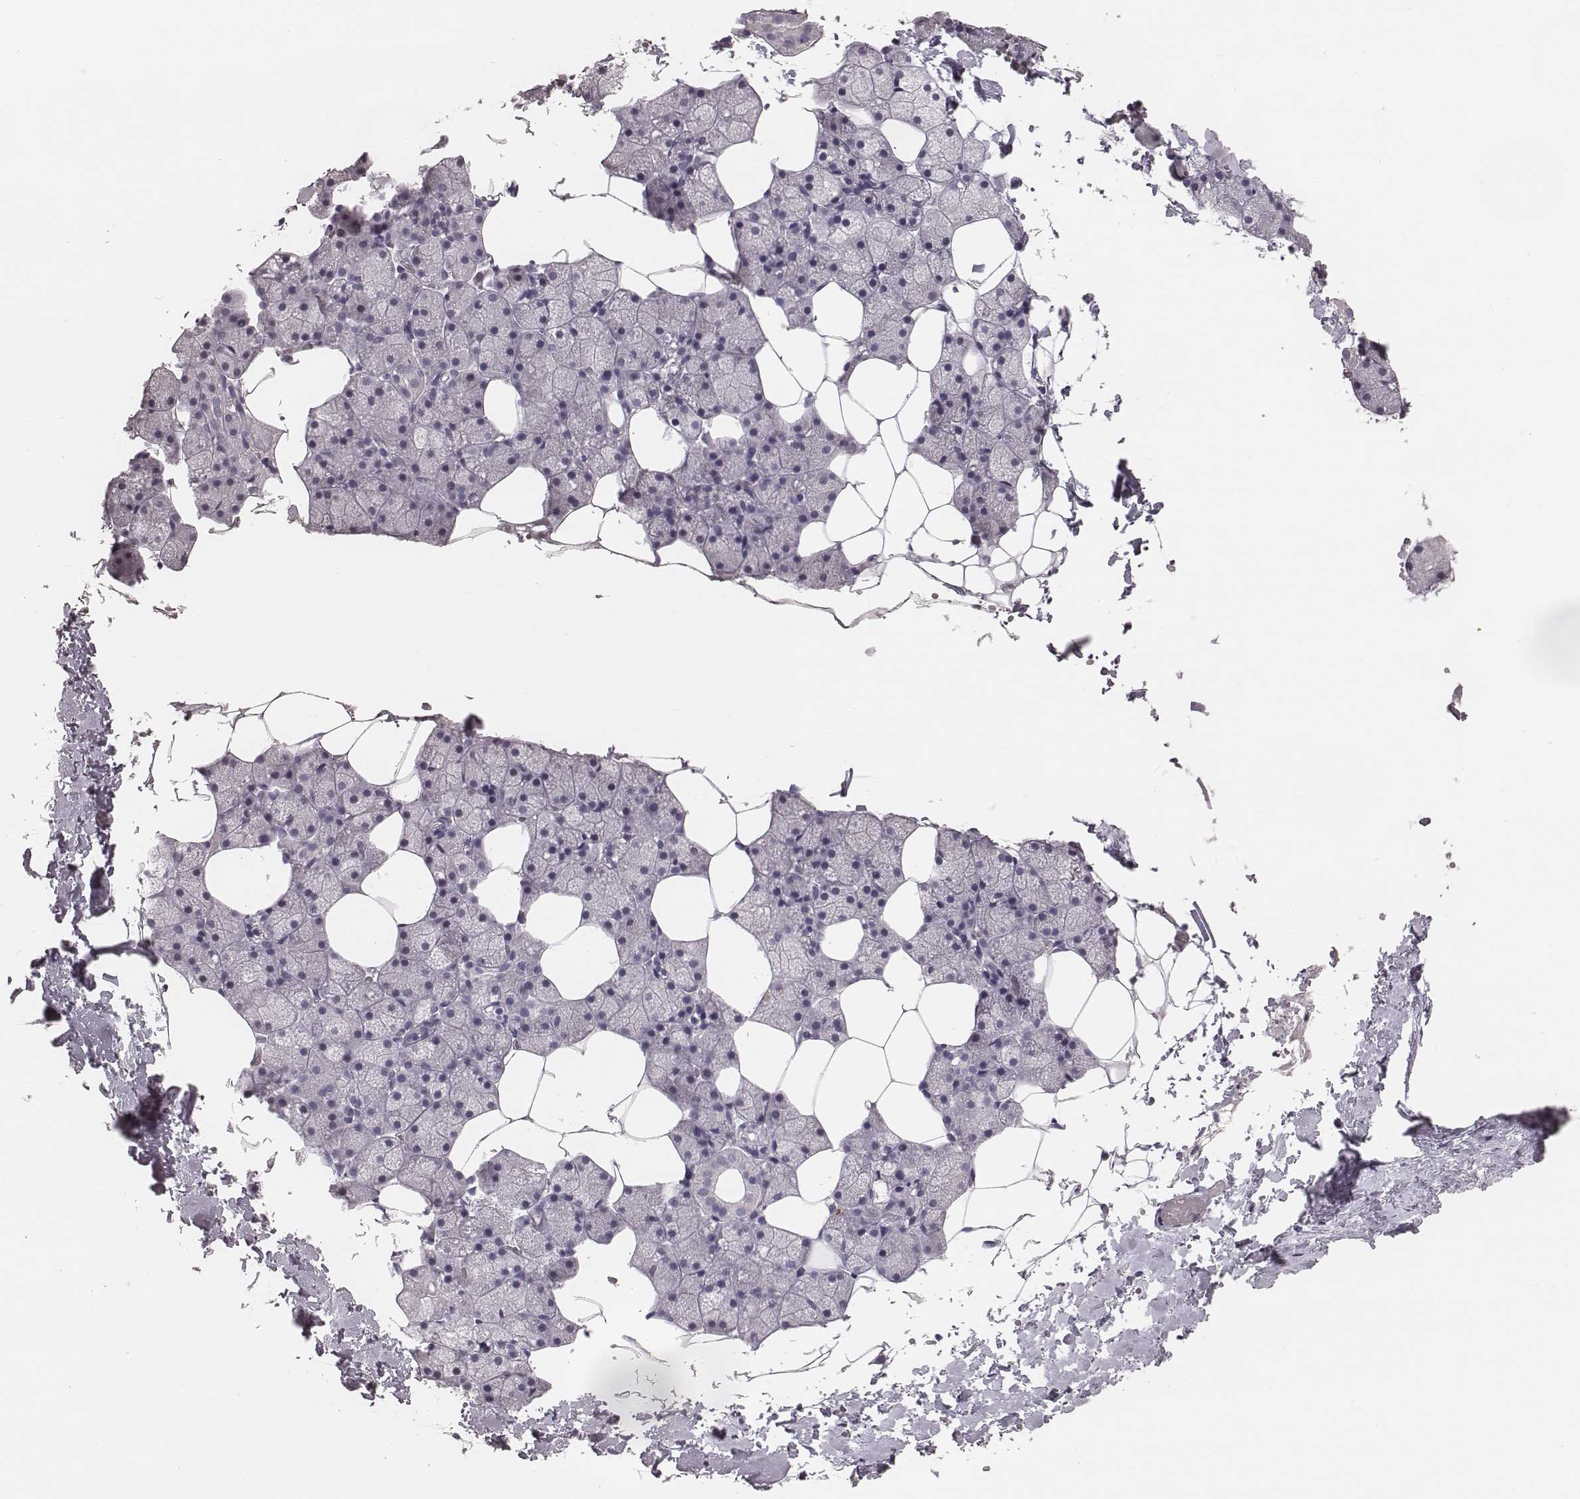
{"staining": {"intensity": "negative", "quantity": "none", "location": "none"}, "tissue": "salivary gland", "cell_type": "Glandular cells", "image_type": "normal", "snomed": [{"axis": "morphology", "description": "Normal tissue, NOS"}, {"axis": "topography", "description": "Salivary gland"}], "caption": "Immunohistochemical staining of benign human salivary gland demonstrates no significant positivity in glandular cells. (DAB IHC, high magnification).", "gene": "CSHL1", "patient": {"sex": "male", "age": 38}}